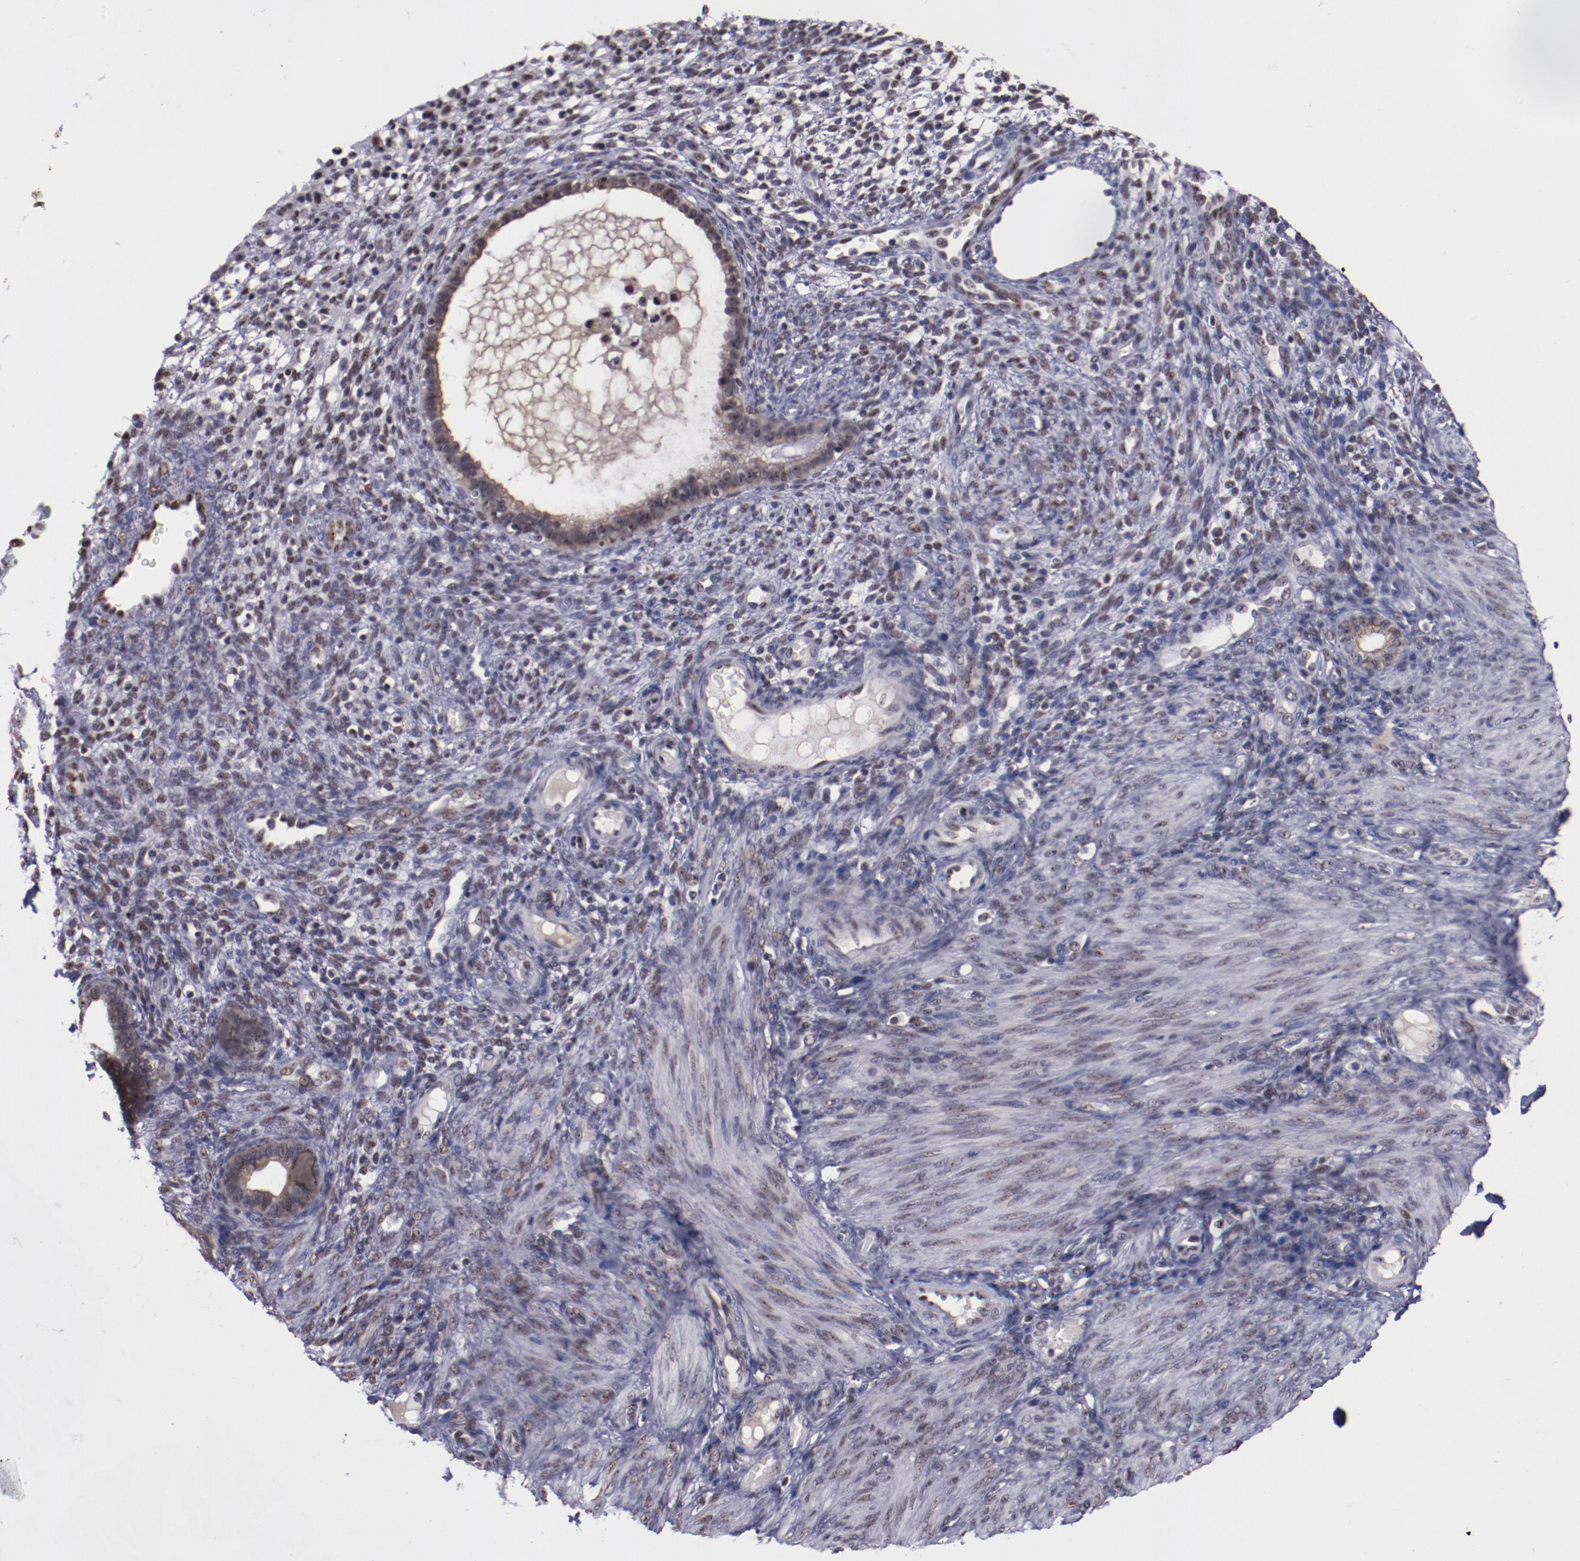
{"staining": {"intensity": "weak", "quantity": "25%-75%", "location": "nuclear"}, "tissue": "endometrium", "cell_type": "Cells in endometrial stroma", "image_type": "normal", "snomed": [{"axis": "morphology", "description": "Normal tissue, NOS"}, {"axis": "topography", "description": "Endometrium"}], "caption": "Immunohistochemistry histopathology image of normal human endometrium stained for a protein (brown), which shows low levels of weak nuclear staining in approximately 25%-75% of cells in endometrial stroma.", "gene": "DDX24", "patient": {"sex": "female", "age": 72}}